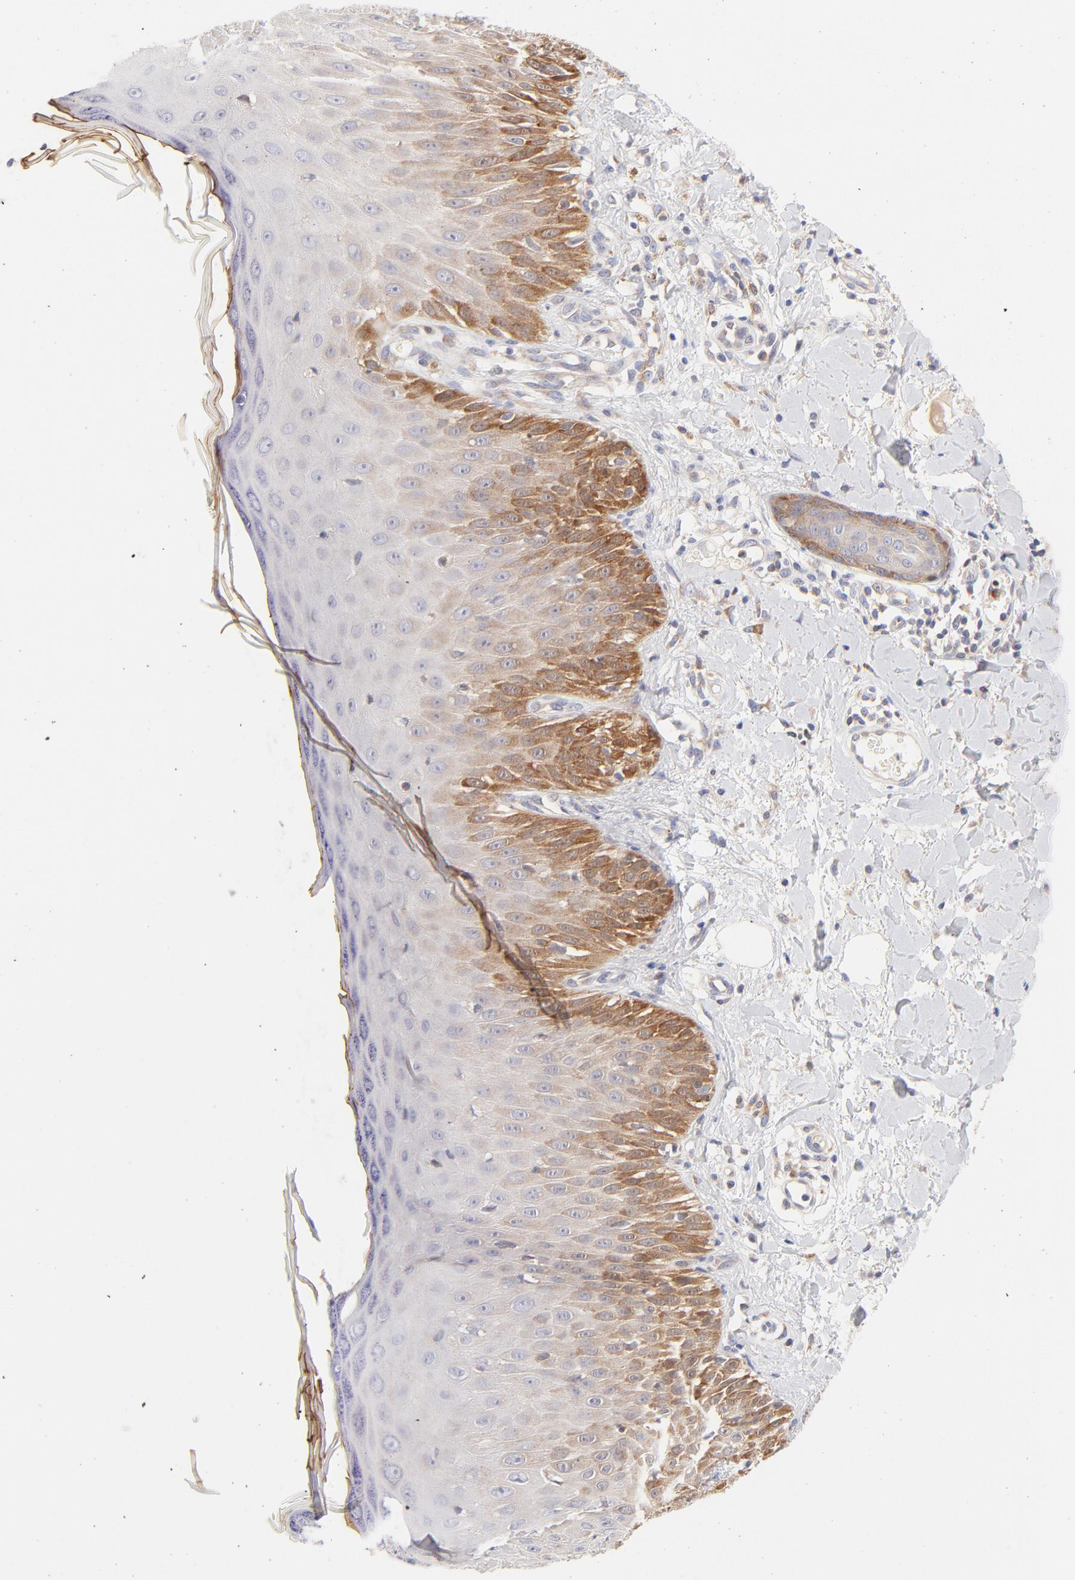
{"staining": {"intensity": "moderate", "quantity": ">75%", "location": "cytoplasmic/membranous"}, "tissue": "skin cancer", "cell_type": "Tumor cells", "image_type": "cancer", "snomed": [{"axis": "morphology", "description": "Squamous cell carcinoma, NOS"}, {"axis": "topography", "description": "Skin"}], "caption": "This is an image of IHC staining of skin cancer (squamous cell carcinoma), which shows moderate positivity in the cytoplasmic/membranous of tumor cells.", "gene": "RPS6KA1", "patient": {"sex": "male", "age": 24}}